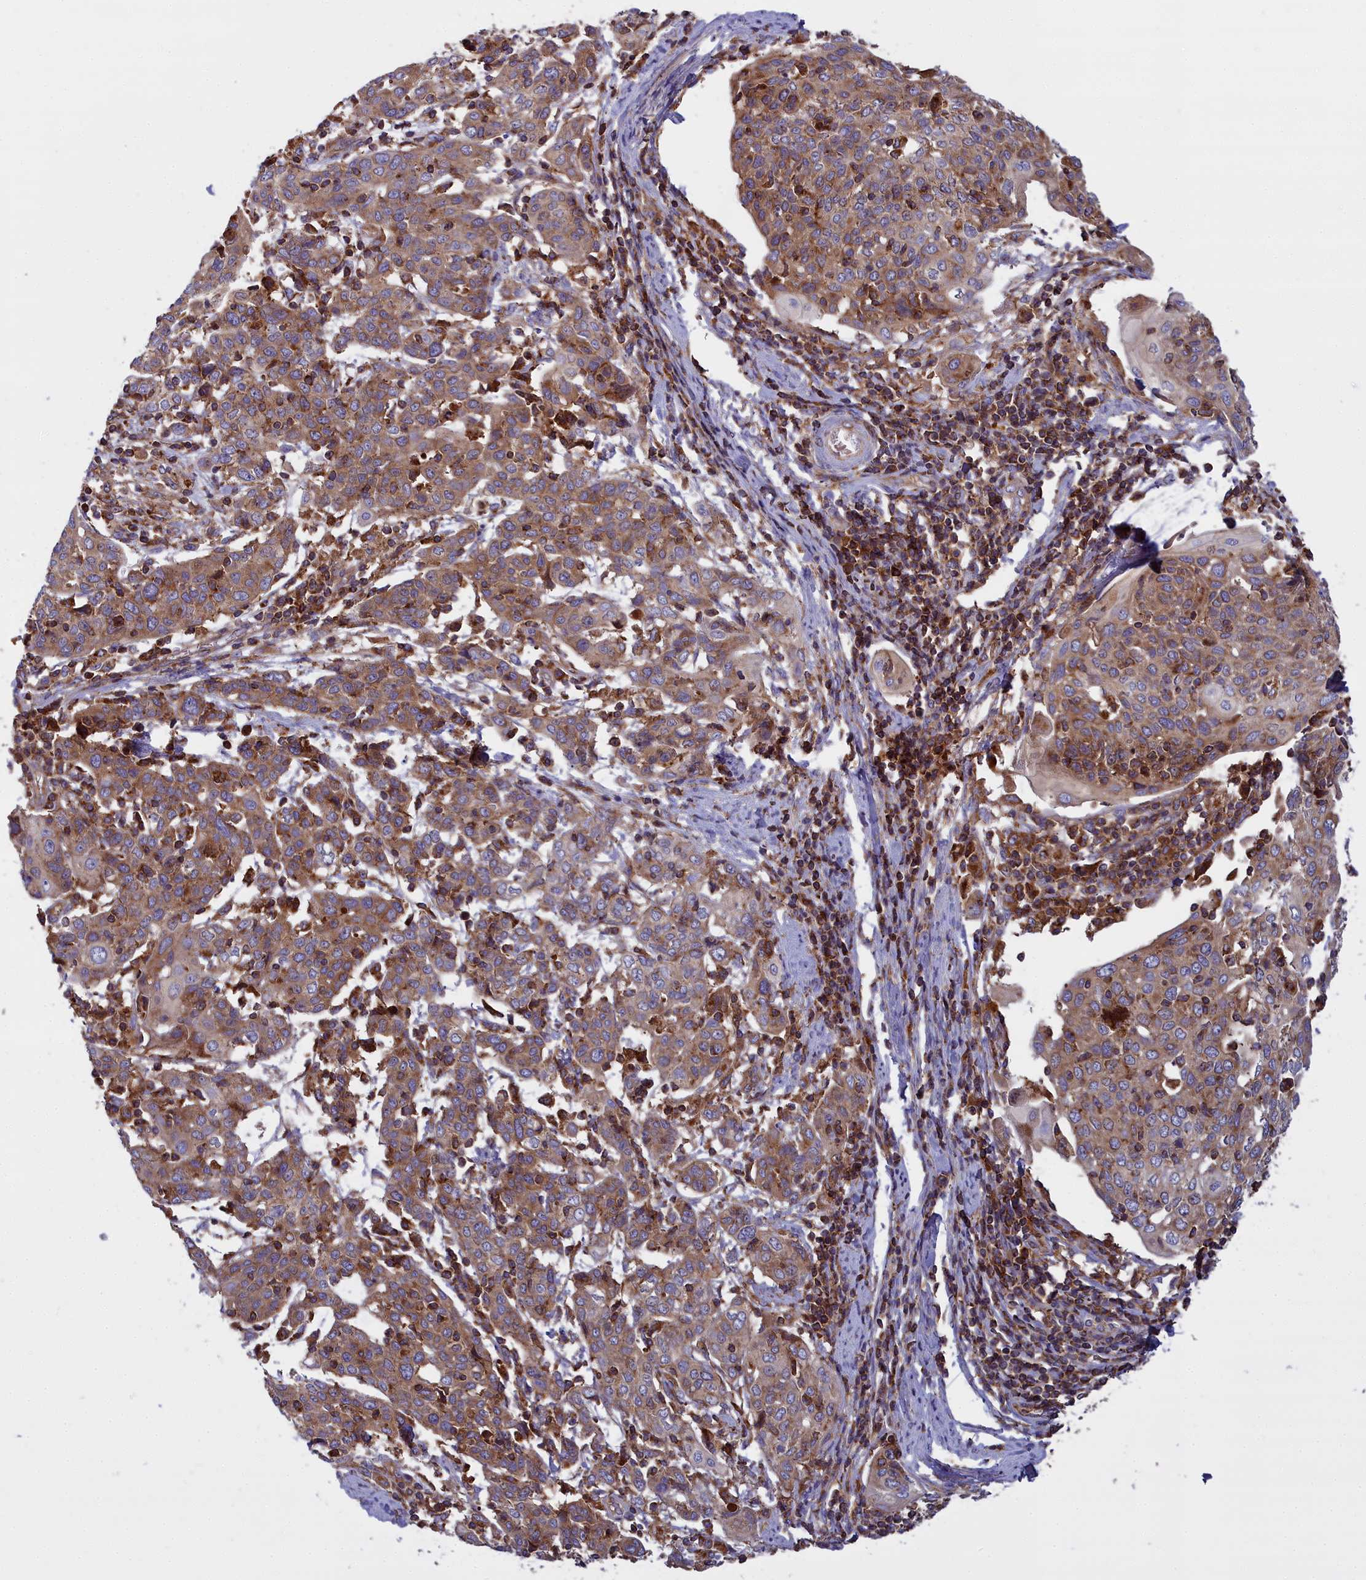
{"staining": {"intensity": "moderate", "quantity": ">75%", "location": "cytoplasmic/membranous"}, "tissue": "cervical cancer", "cell_type": "Tumor cells", "image_type": "cancer", "snomed": [{"axis": "morphology", "description": "Squamous cell carcinoma, NOS"}, {"axis": "topography", "description": "Cervix"}], "caption": "Cervical cancer was stained to show a protein in brown. There is medium levels of moderate cytoplasmic/membranous positivity in about >75% of tumor cells.", "gene": "LNPEP", "patient": {"sex": "female", "age": 67}}